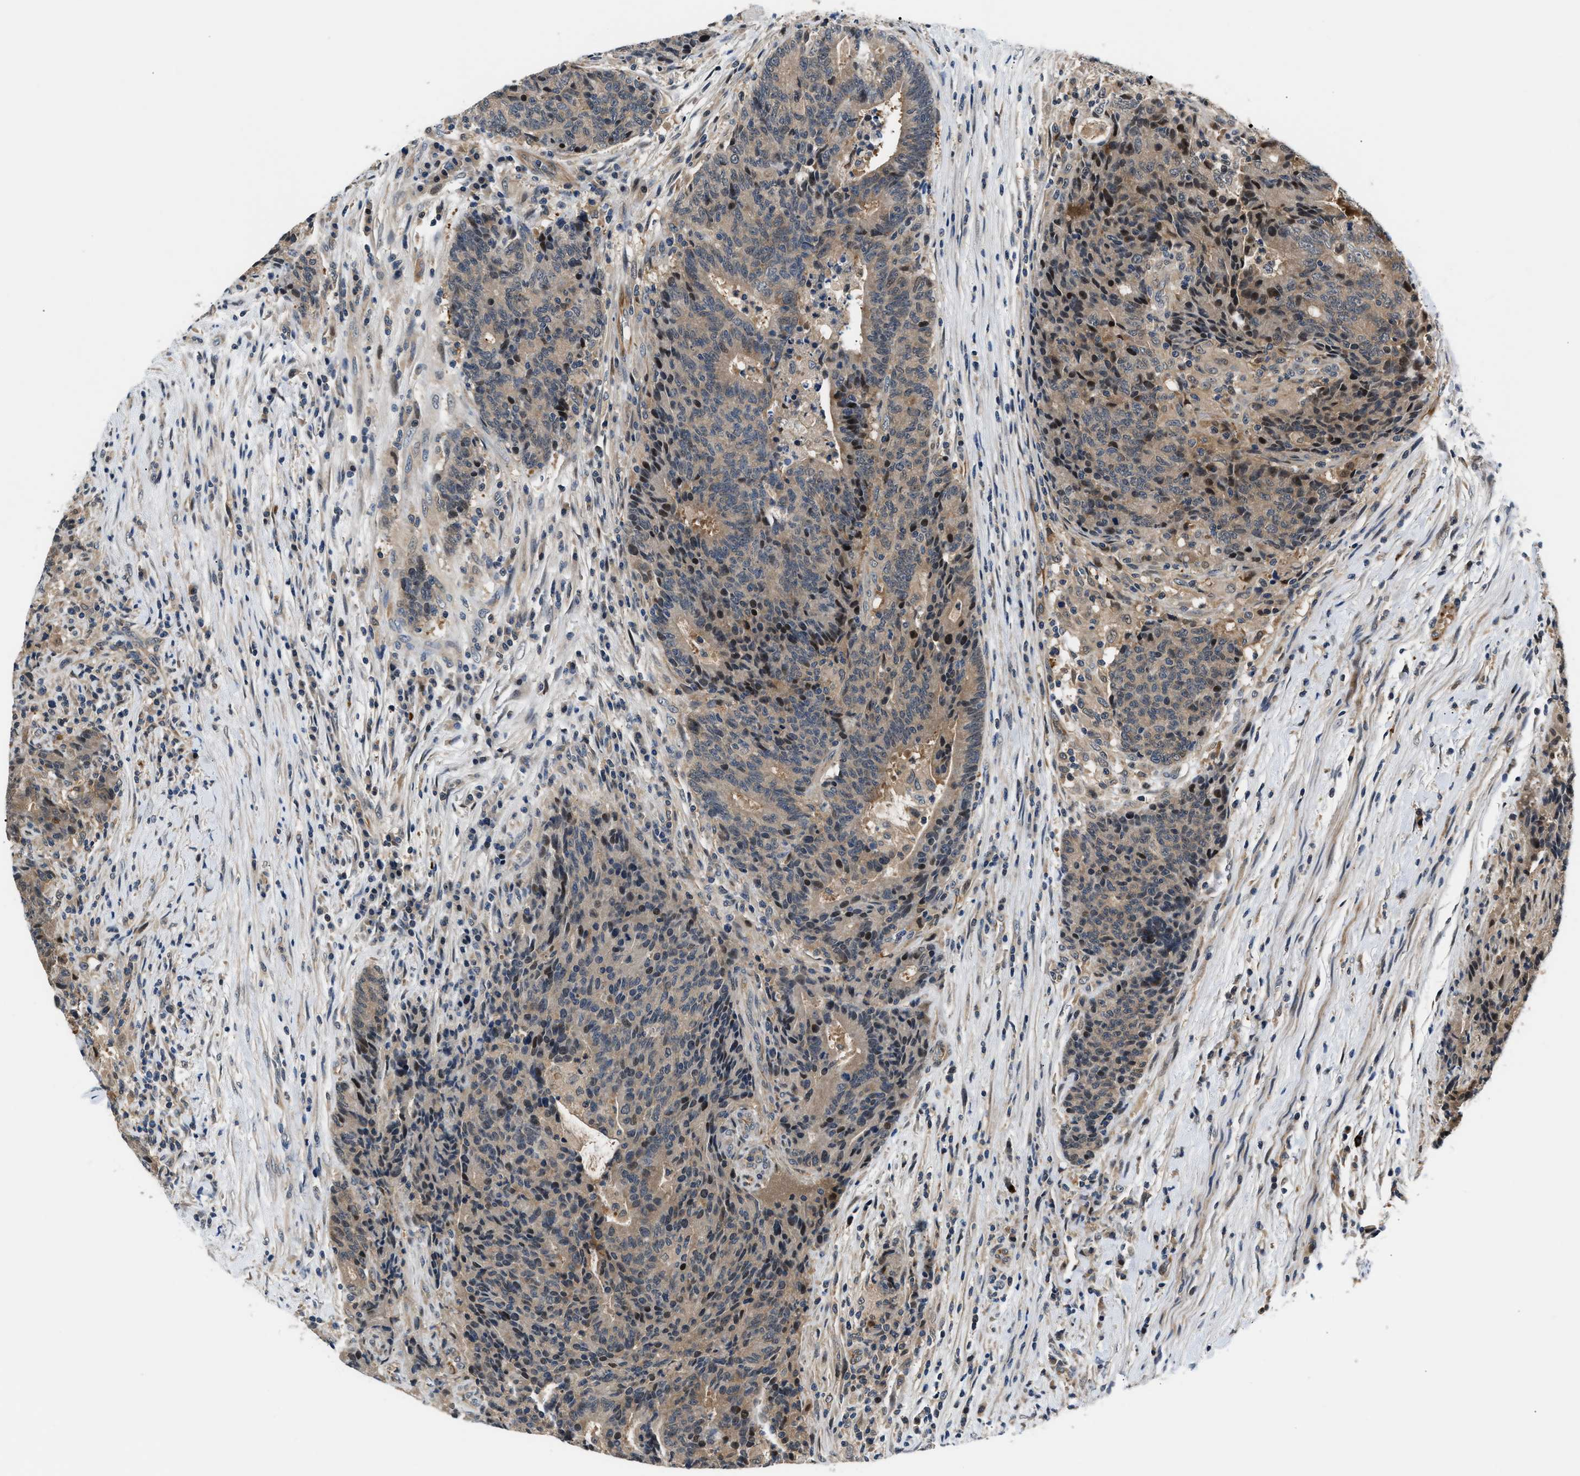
{"staining": {"intensity": "weak", "quantity": "<25%", "location": "cytoplasmic/membranous"}, "tissue": "colorectal cancer", "cell_type": "Tumor cells", "image_type": "cancer", "snomed": [{"axis": "morphology", "description": "Normal tissue, NOS"}, {"axis": "morphology", "description": "Adenocarcinoma, NOS"}, {"axis": "topography", "description": "Colon"}], "caption": "The image demonstrates no staining of tumor cells in colorectal adenocarcinoma. (DAB immunohistochemistry with hematoxylin counter stain).", "gene": "TUT7", "patient": {"sex": "female", "age": 75}}